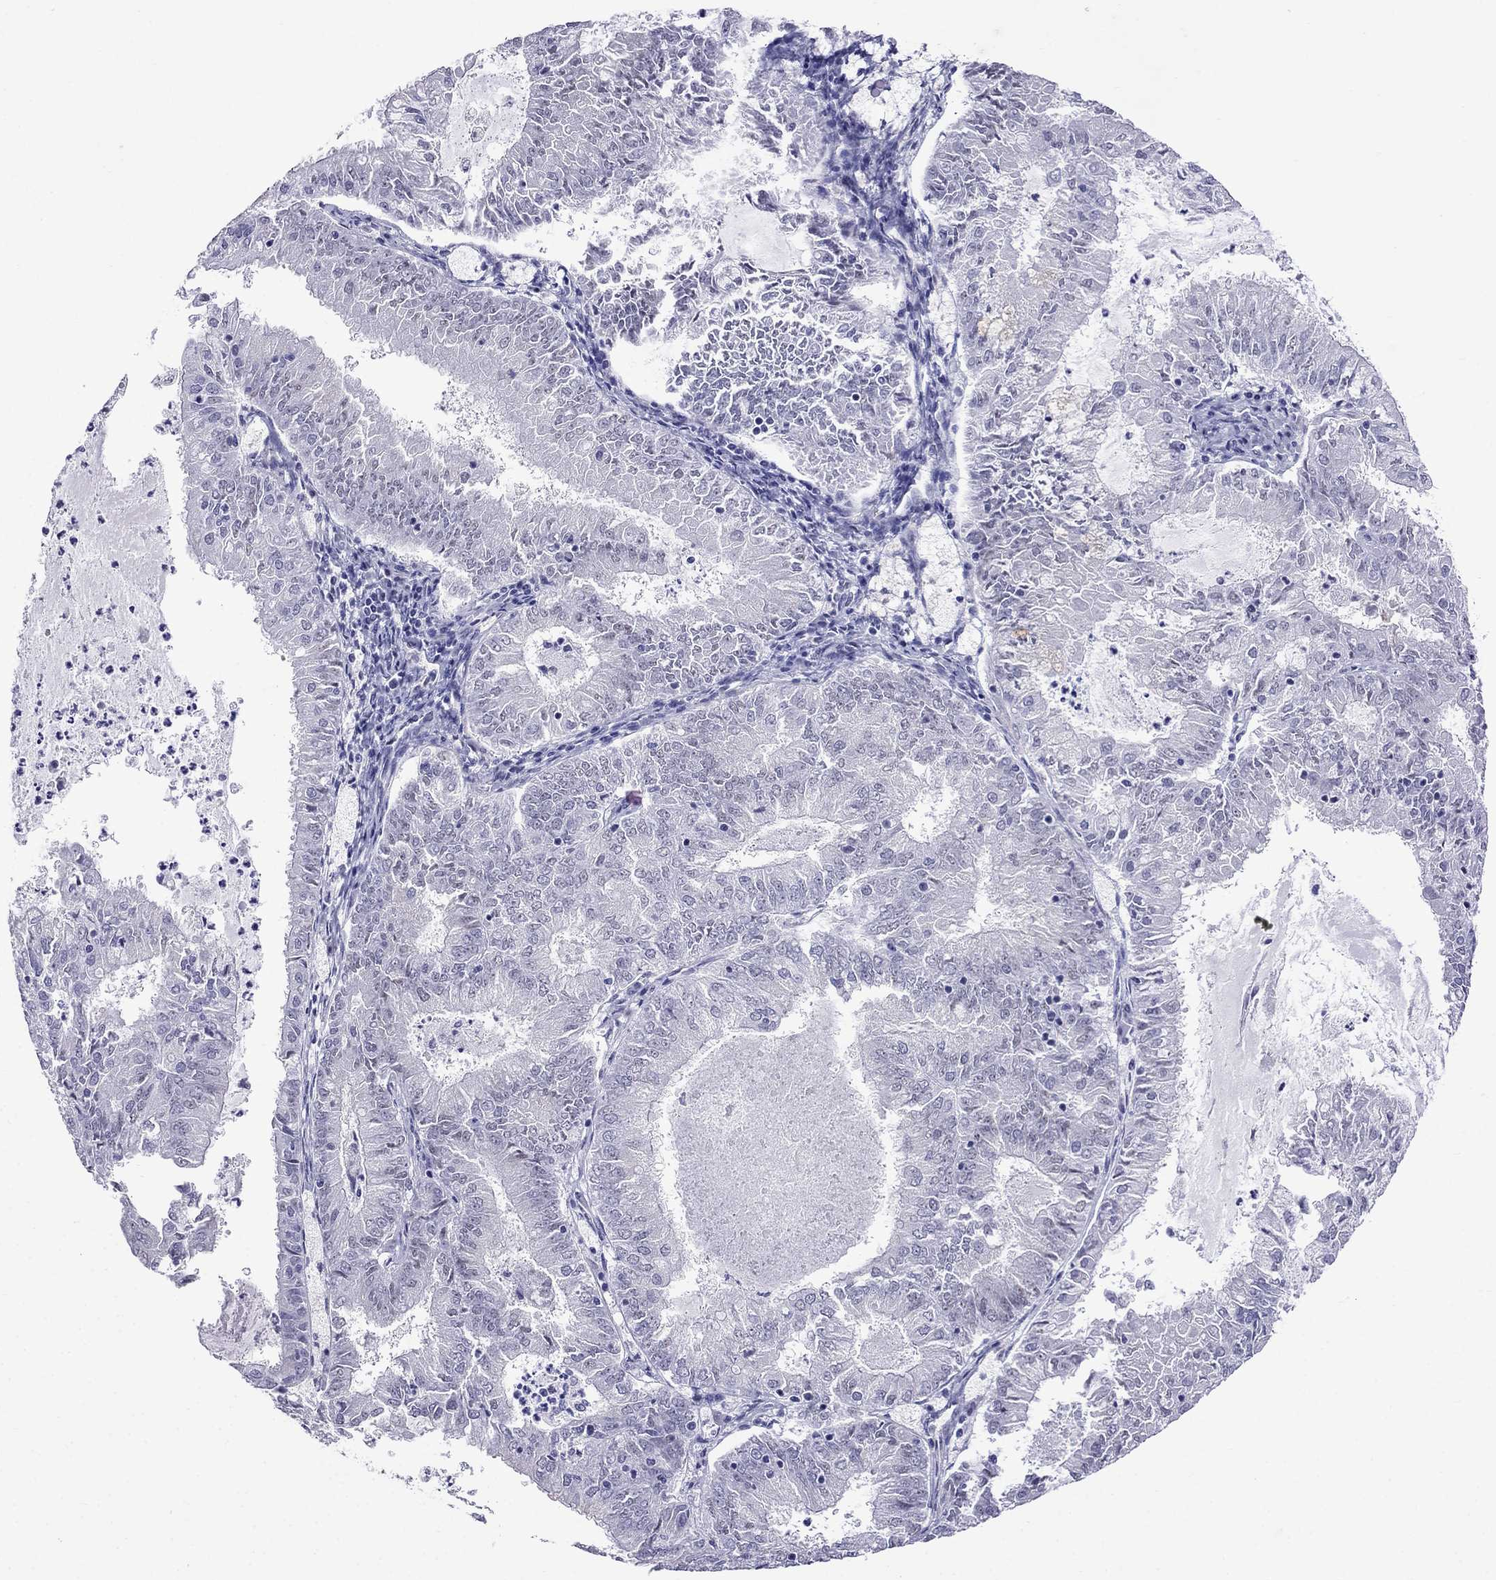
{"staining": {"intensity": "negative", "quantity": "none", "location": "none"}, "tissue": "endometrial cancer", "cell_type": "Tumor cells", "image_type": "cancer", "snomed": [{"axis": "morphology", "description": "Adenocarcinoma, NOS"}, {"axis": "topography", "description": "Endometrium"}], "caption": "Endometrial cancer was stained to show a protein in brown. There is no significant staining in tumor cells.", "gene": "MGP", "patient": {"sex": "female", "age": 57}}